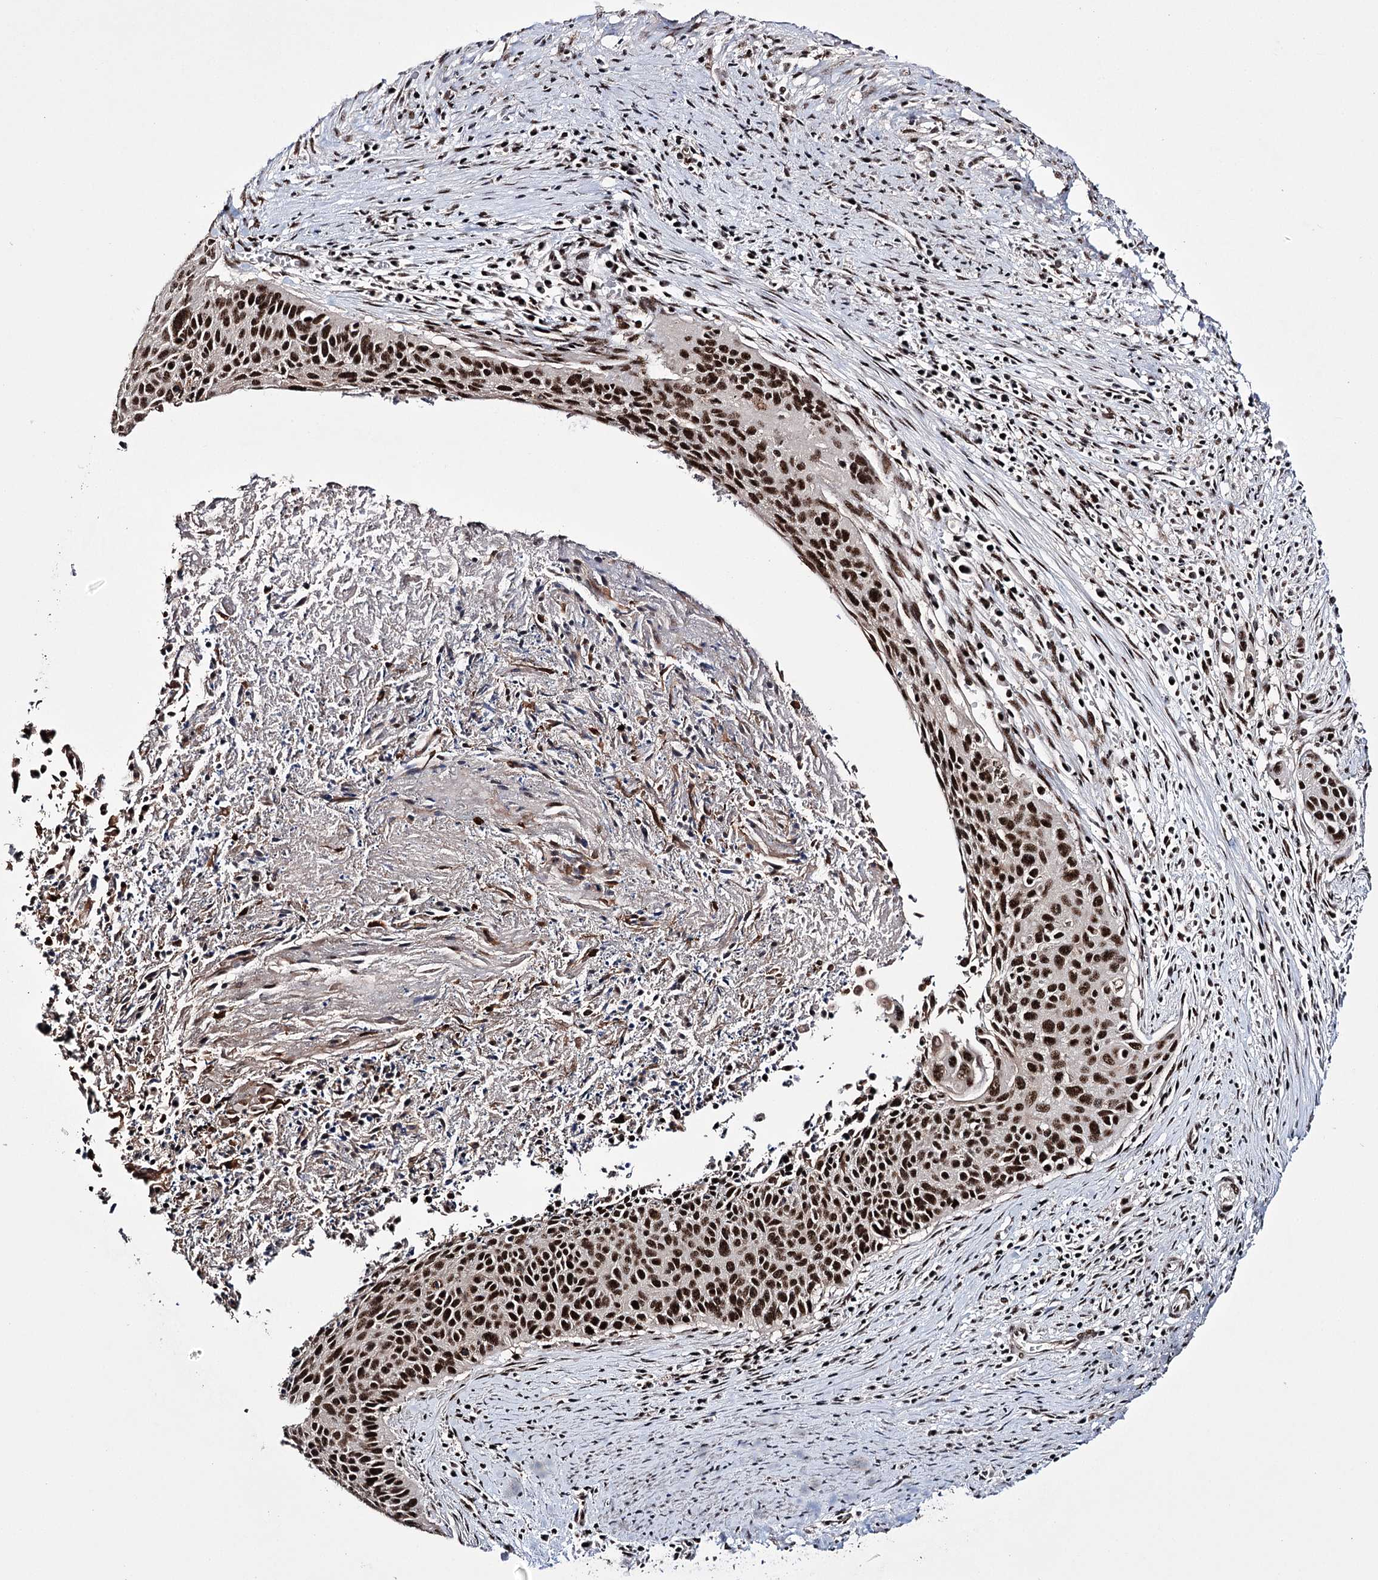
{"staining": {"intensity": "strong", "quantity": ">75%", "location": "nuclear"}, "tissue": "cervical cancer", "cell_type": "Tumor cells", "image_type": "cancer", "snomed": [{"axis": "morphology", "description": "Squamous cell carcinoma, NOS"}, {"axis": "topography", "description": "Cervix"}], "caption": "This micrograph demonstrates squamous cell carcinoma (cervical) stained with immunohistochemistry to label a protein in brown. The nuclear of tumor cells show strong positivity for the protein. Nuclei are counter-stained blue.", "gene": "PRPF40A", "patient": {"sex": "female", "age": 55}}